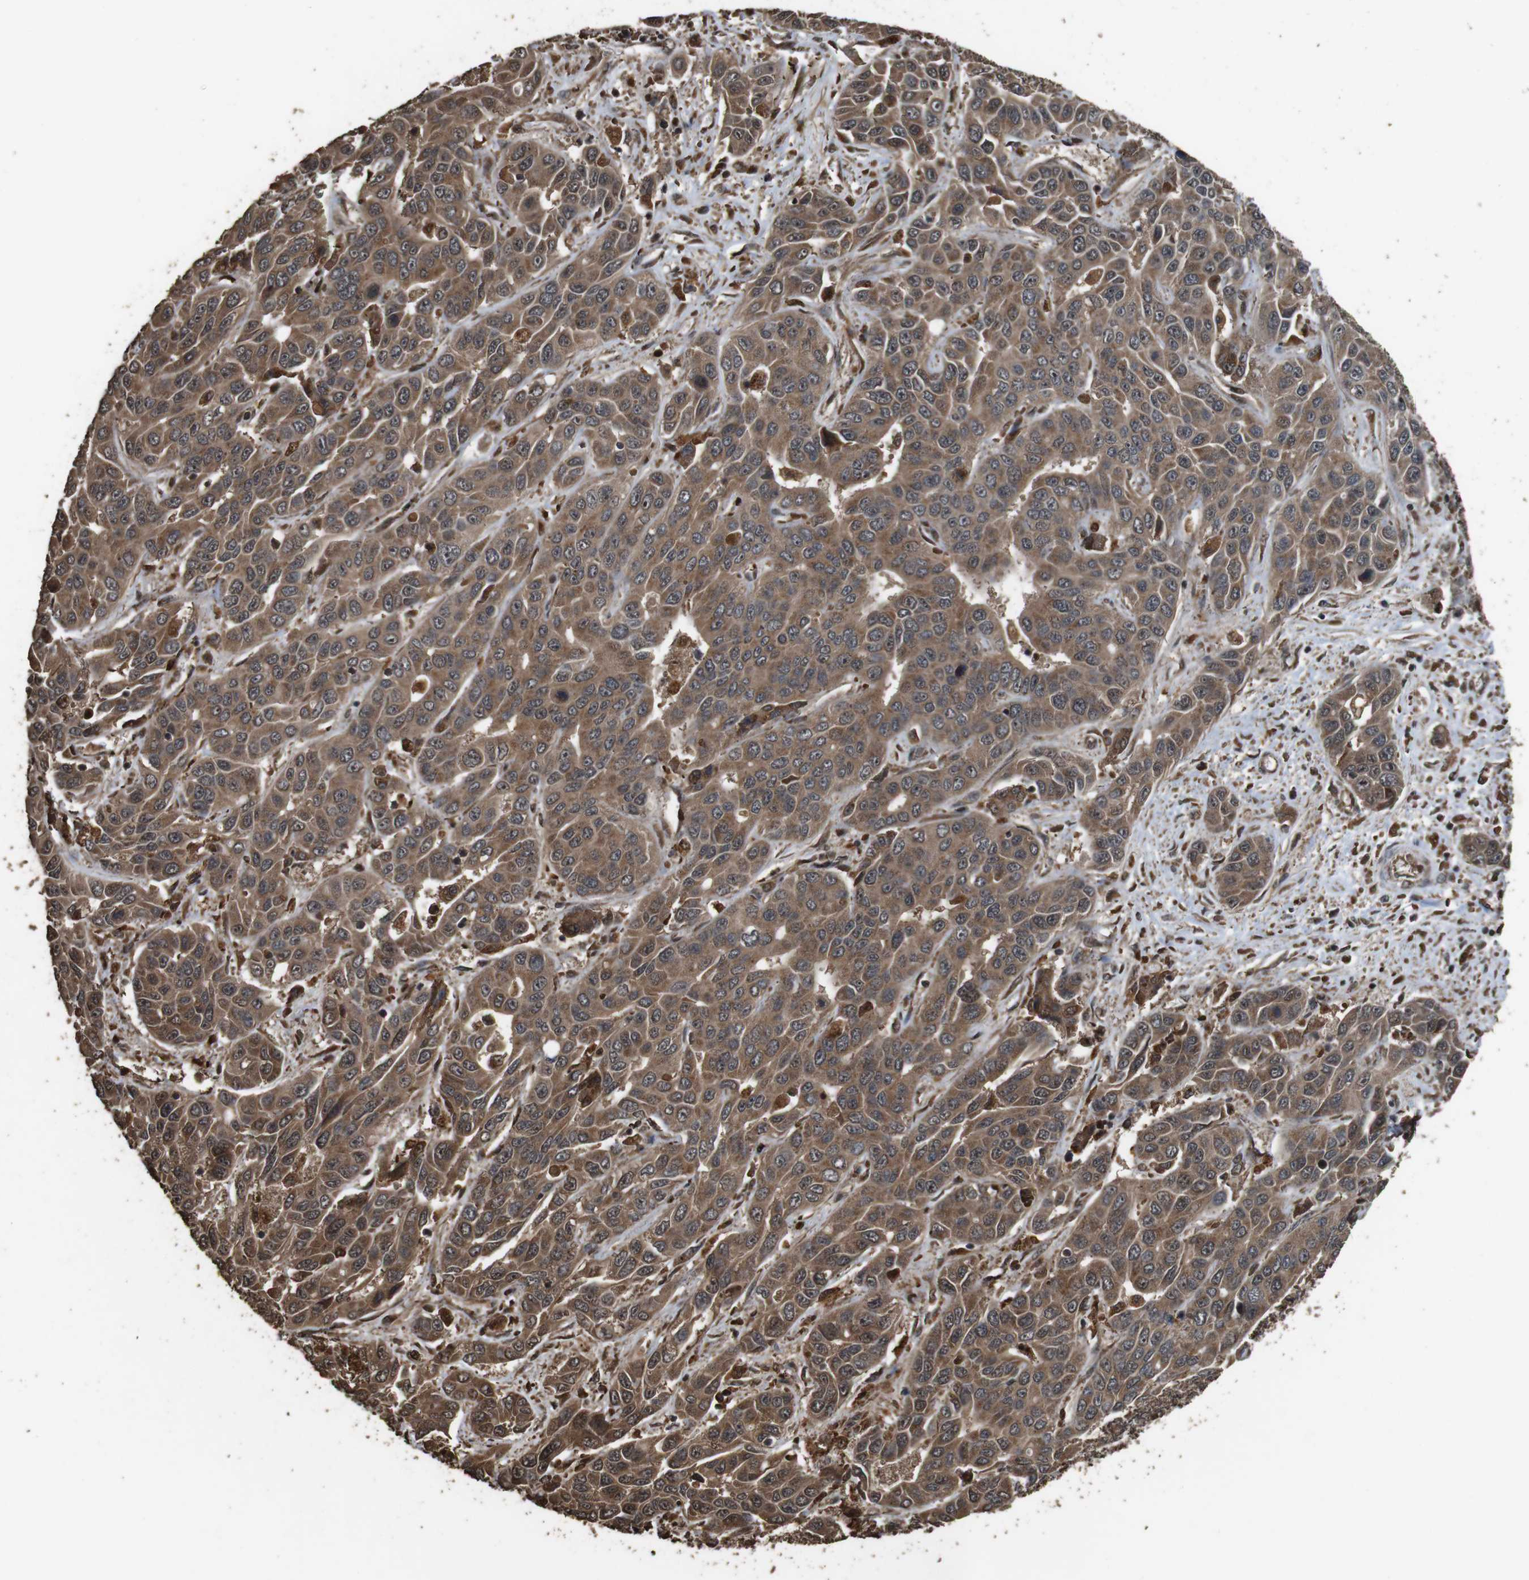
{"staining": {"intensity": "moderate", "quantity": ">75%", "location": "cytoplasmic/membranous"}, "tissue": "liver cancer", "cell_type": "Tumor cells", "image_type": "cancer", "snomed": [{"axis": "morphology", "description": "Cholangiocarcinoma"}, {"axis": "topography", "description": "Liver"}], "caption": "Protein analysis of liver cholangiocarcinoma tissue demonstrates moderate cytoplasmic/membranous expression in about >75% of tumor cells.", "gene": "RRAS2", "patient": {"sex": "female", "age": 52}}